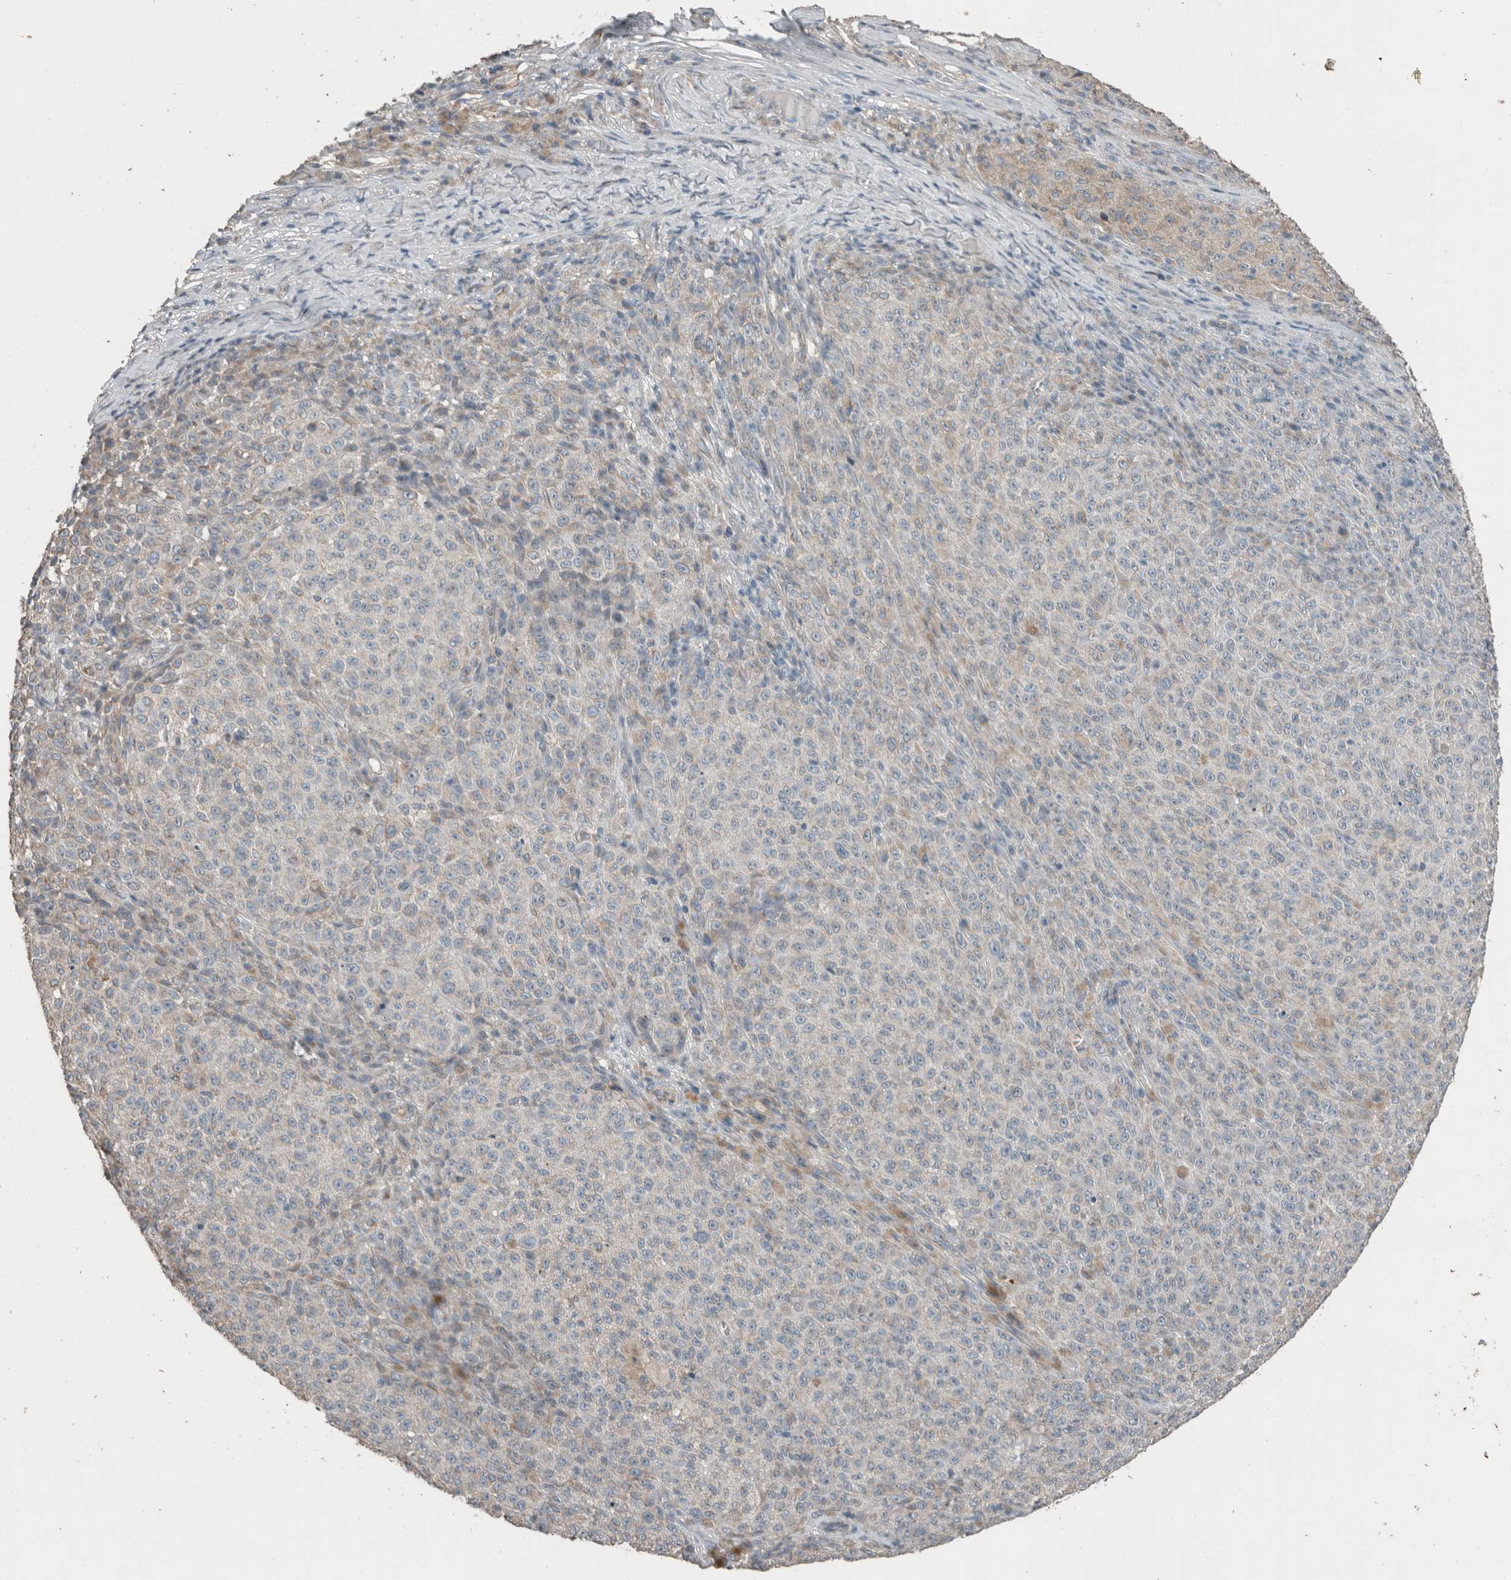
{"staining": {"intensity": "negative", "quantity": "none", "location": "none"}, "tissue": "melanoma", "cell_type": "Tumor cells", "image_type": "cancer", "snomed": [{"axis": "morphology", "description": "Malignant melanoma, NOS"}, {"axis": "topography", "description": "Skin"}], "caption": "Immunohistochemical staining of human melanoma exhibits no significant expression in tumor cells.", "gene": "ACVR2B", "patient": {"sex": "female", "age": 82}}